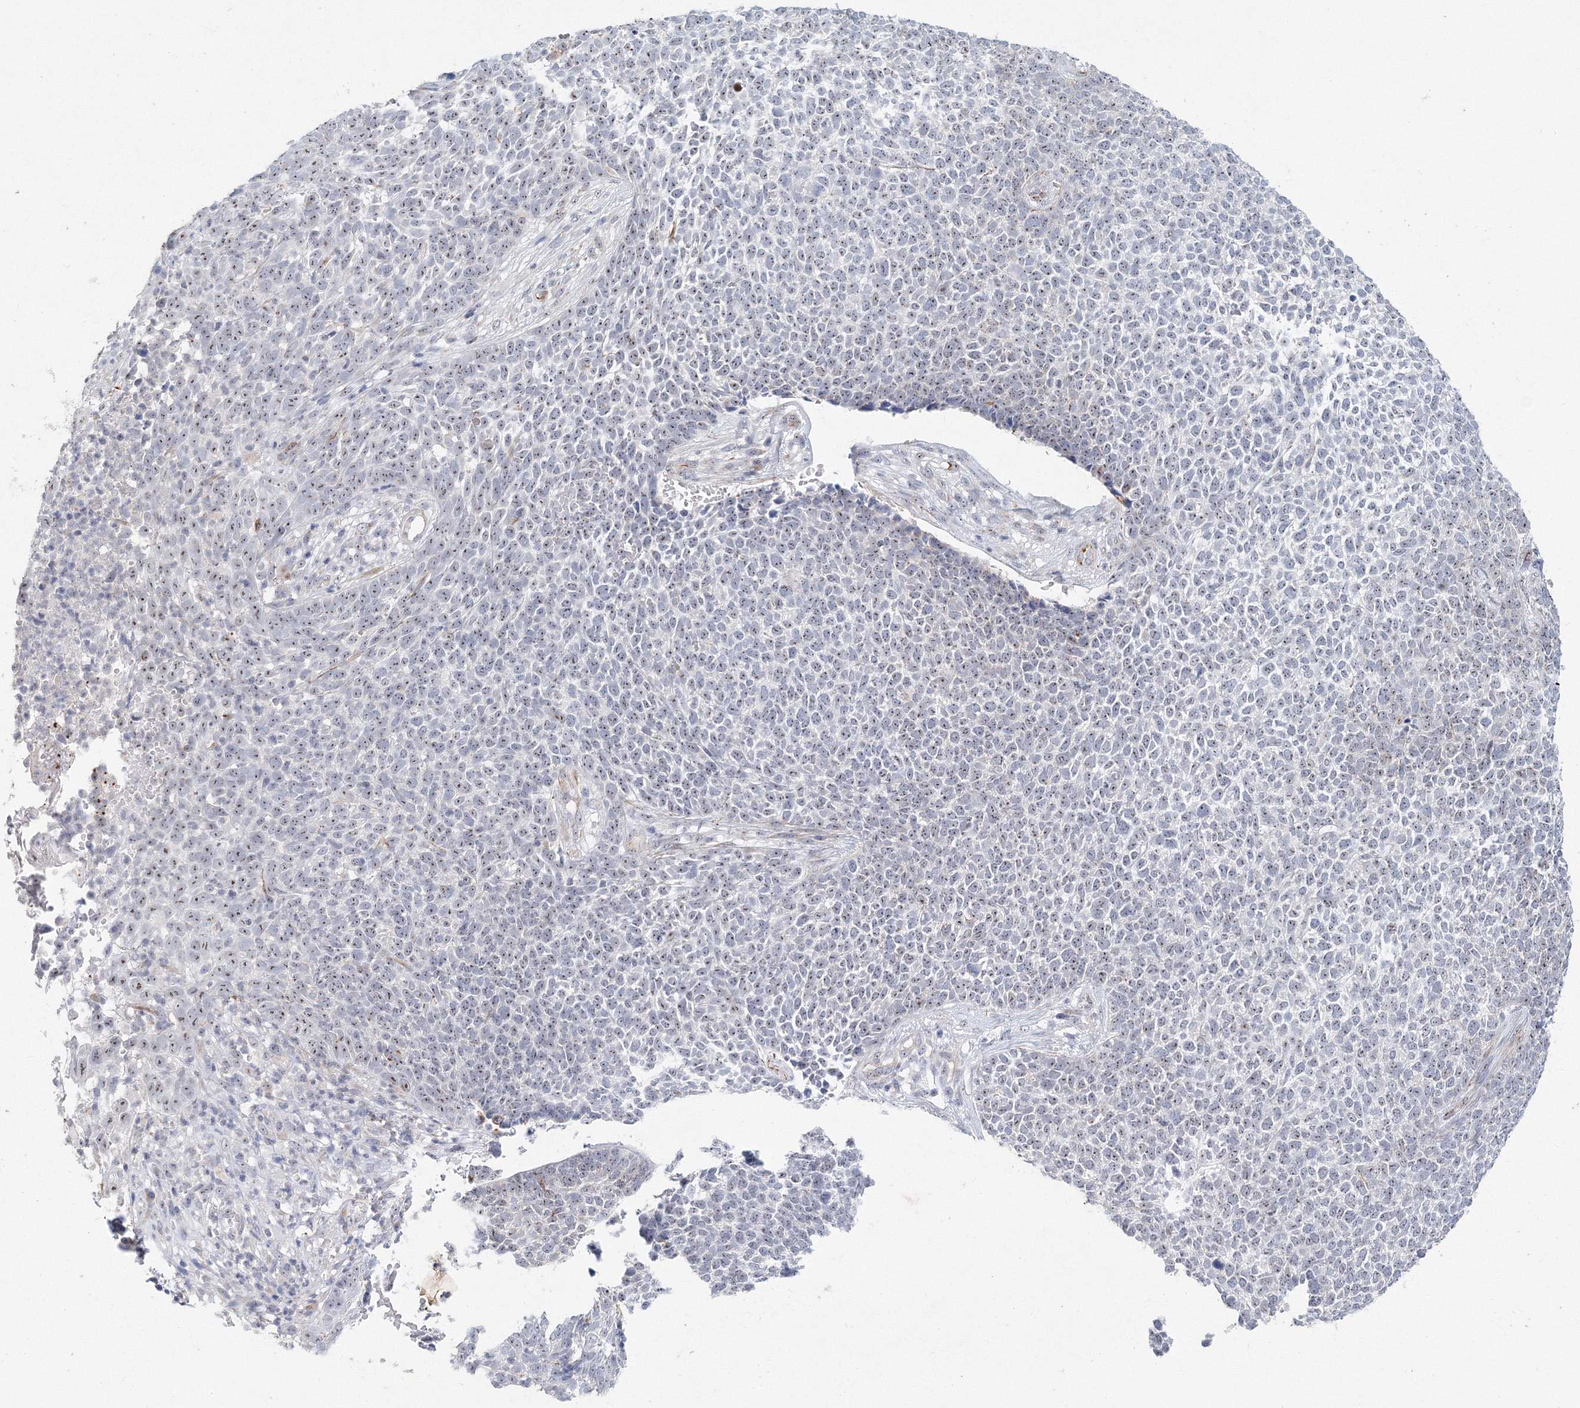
{"staining": {"intensity": "weak", "quantity": ">75%", "location": "nuclear"}, "tissue": "skin cancer", "cell_type": "Tumor cells", "image_type": "cancer", "snomed": [{"axis": "morphology", "description": "Basal cell carcinoma"}, {"axis": "topography", "description": "Skin"}], "caption": "The micrograph exhibits staining of basal cell carcinoma (skin), revealing weak nuclear protein expression (brown color) within tumor cells.", "gene": "SIRT7", "patient": {"sex": "female", "age": 84}}